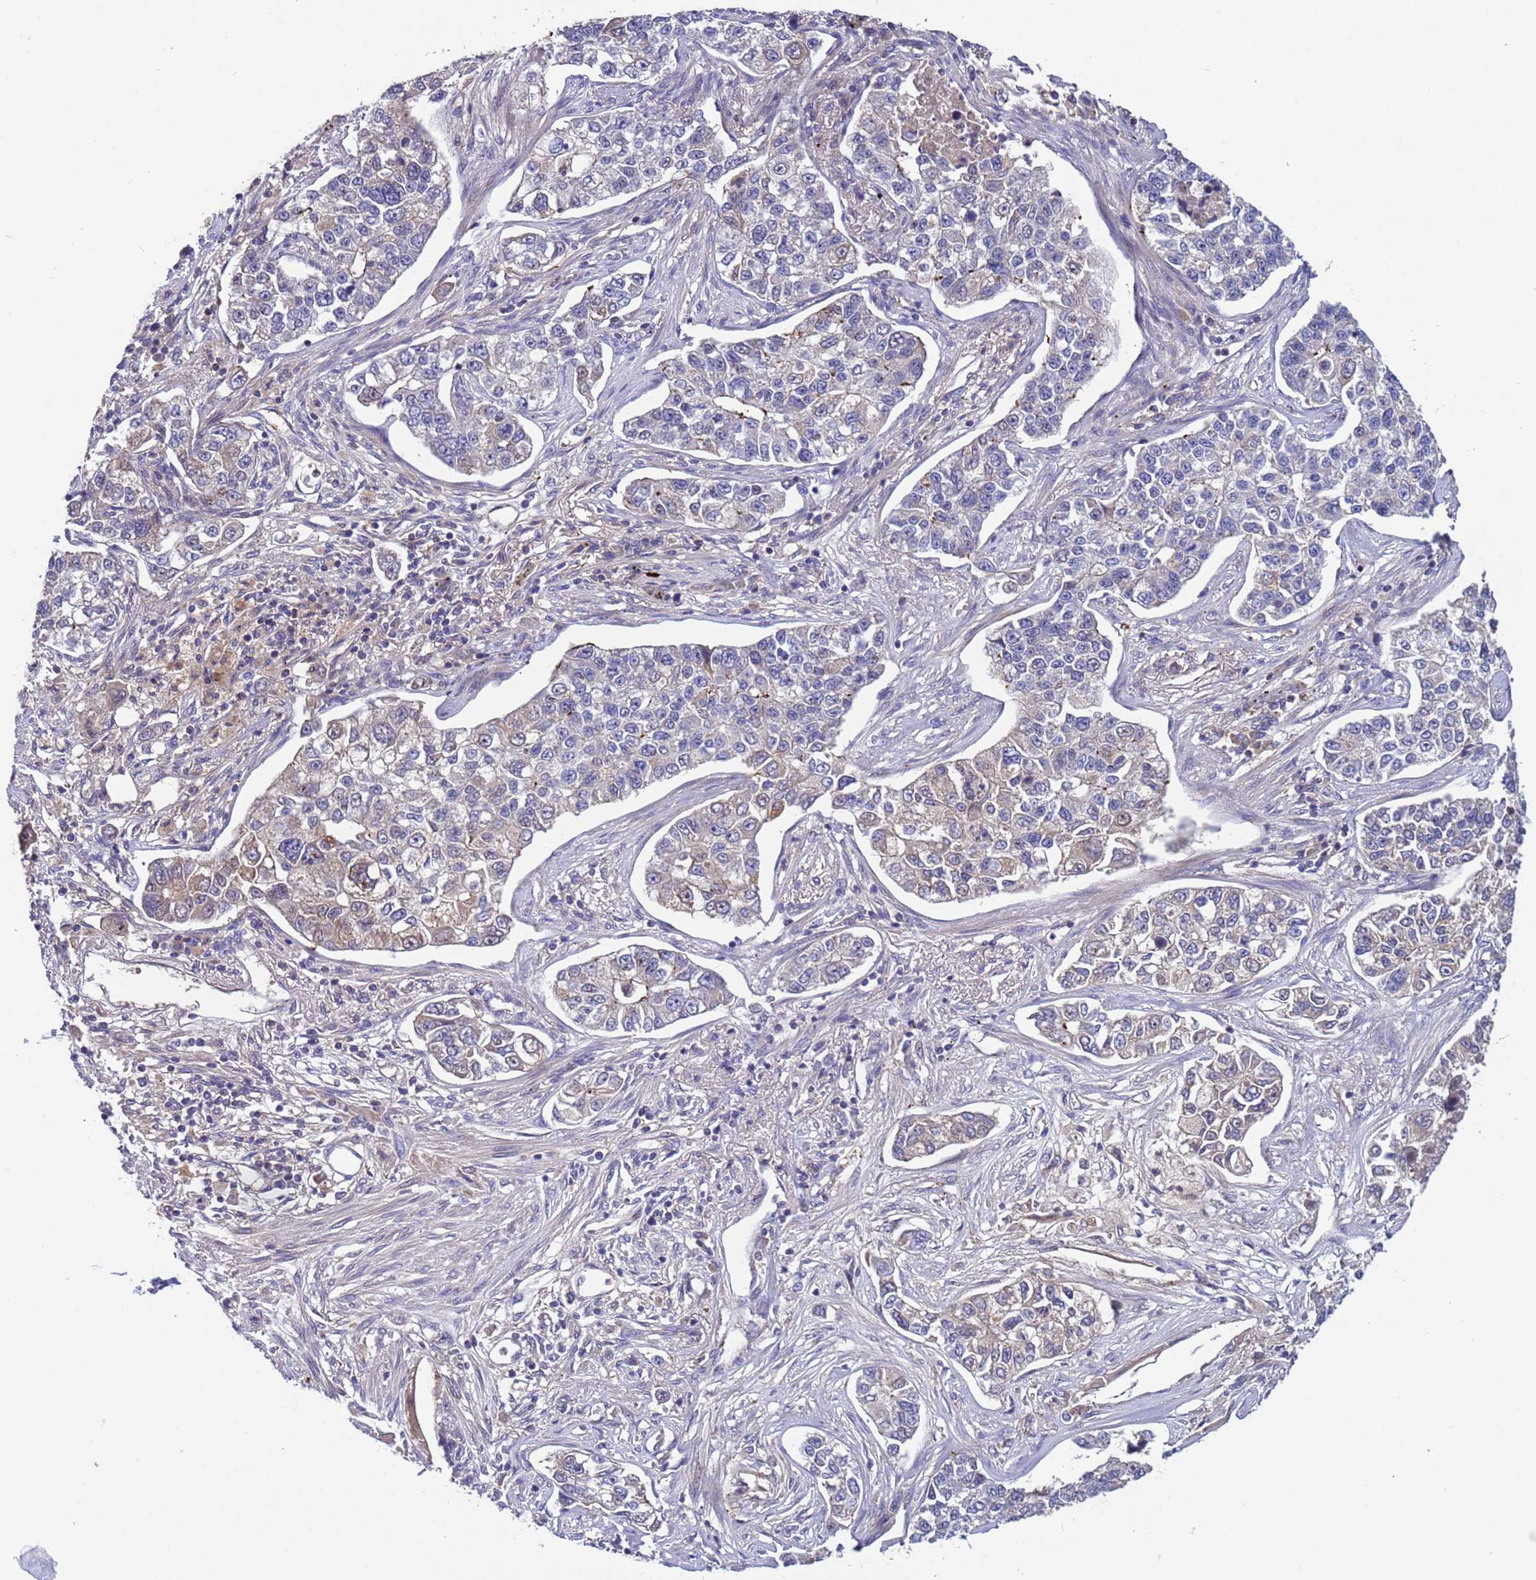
{"staining": {"intensity": "negative", "quantity": "none", "location": "none"}, "tissue": "lung cancer", "cell_type": "Tumor cells", "image_type": "cancer", "snomed": [{"axis": "morphology", "description": "Adenocarcinoma, NOS"}, {"axis": "topography", "description": "Lung"}], "caption": "This photomicrograph is of lung adenocarcinoma stained with immunohistochemistry to label a protein in brown with the nuclei are counter-stained blue. There is no expression in tumor cells.", "gene": "PARP16", "patient": {"sex": "male", "age": 49}}